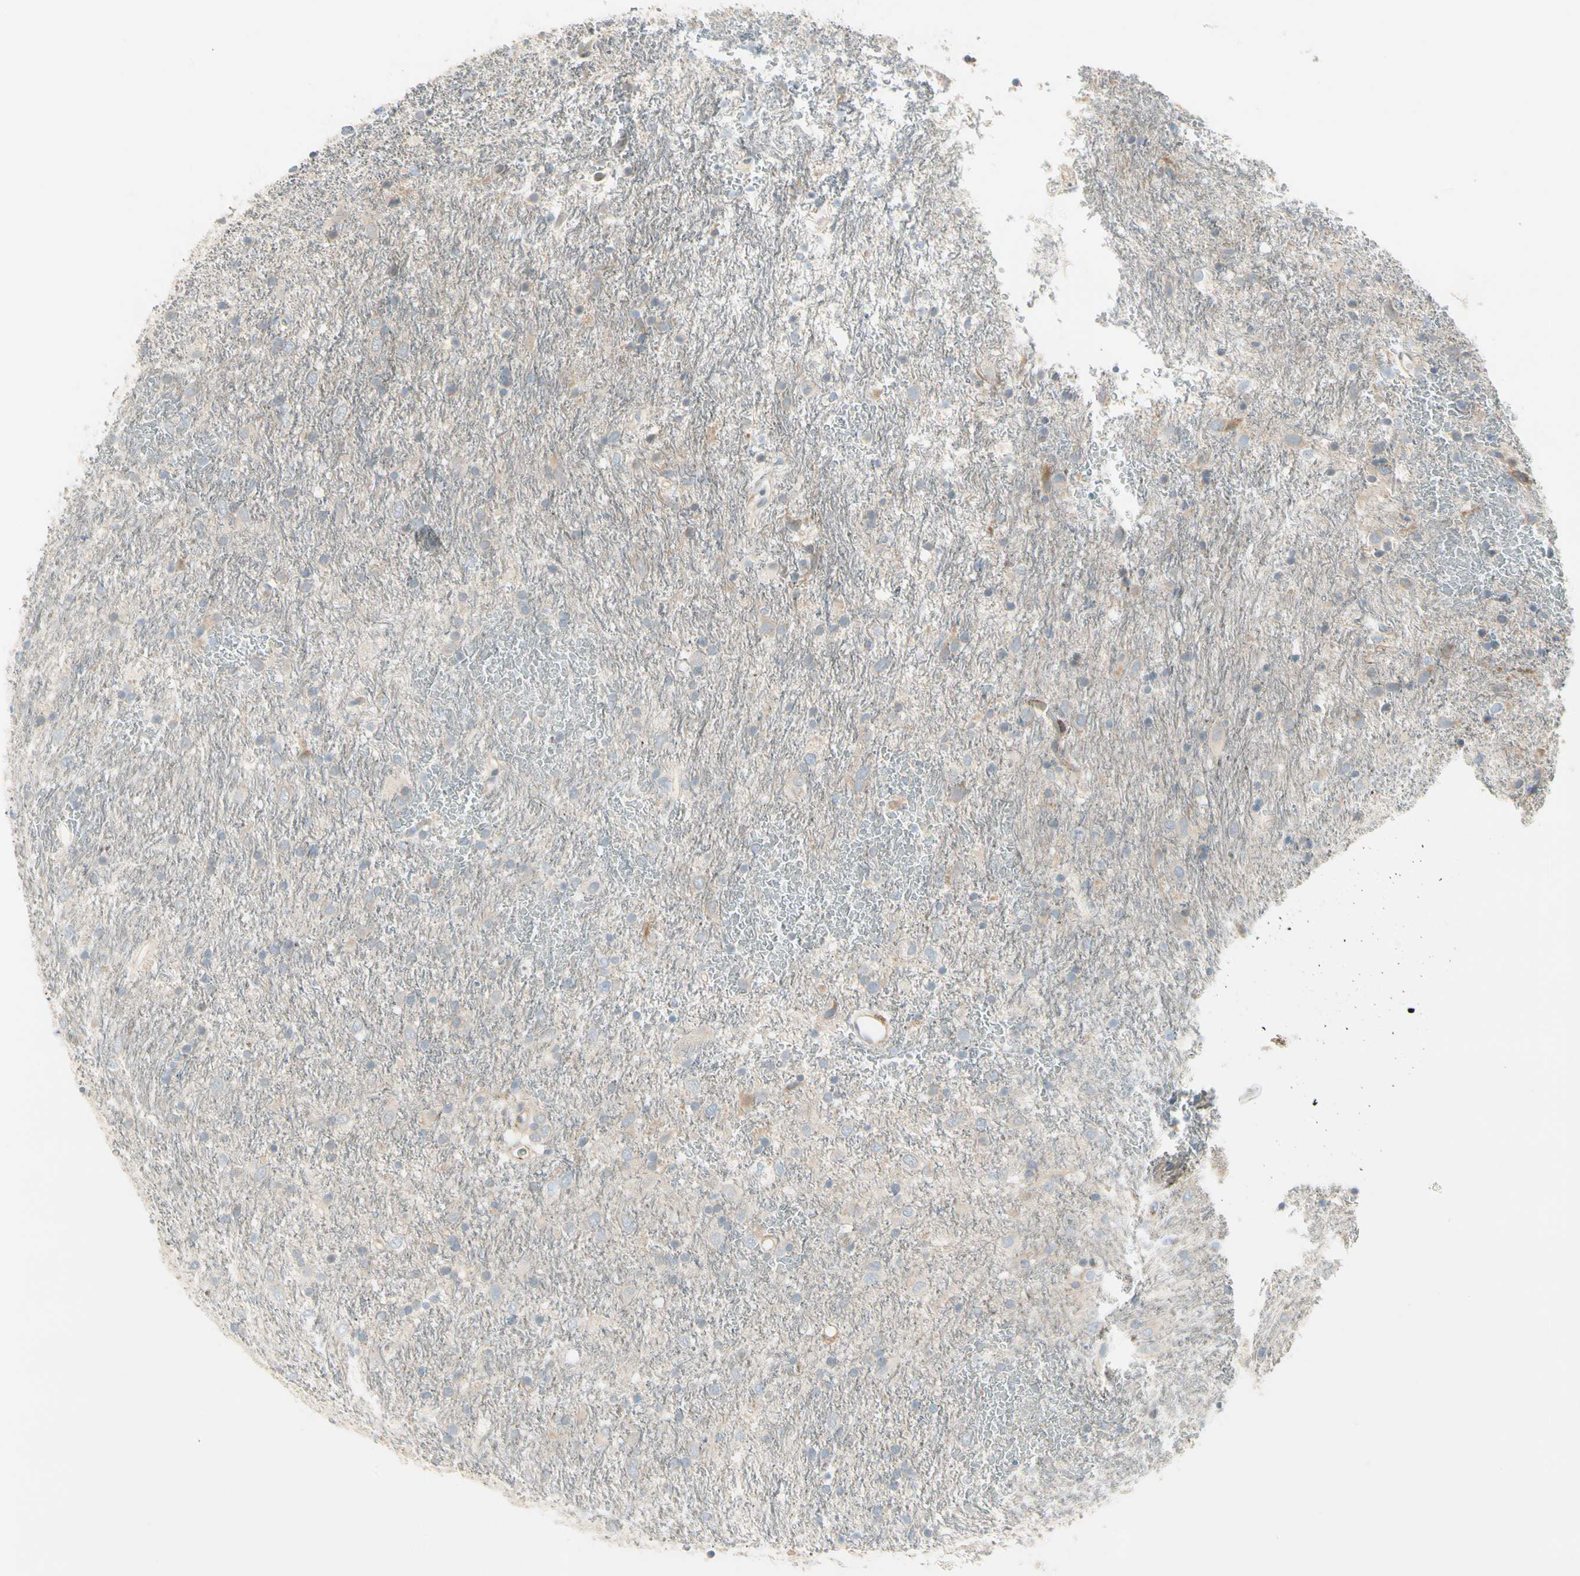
{"staining": {"intensity": "negative", "quantity": "none", "location": "none"}, "tissue": "glioma", "cell_type": "Tumor cells", "image_type": "cancer", "snomed": [{"axis": "morphology", "description": "Glioma, malignant, Low grade"}, {"axis": "topography", "description": "Brain"}], "caption": "Human glioma stained for a protein using immunohistochemistry demonstrates no staining in tumor cells.", "gene": "ADGRA3", "patient": {"sex": "male", "age": 77}}